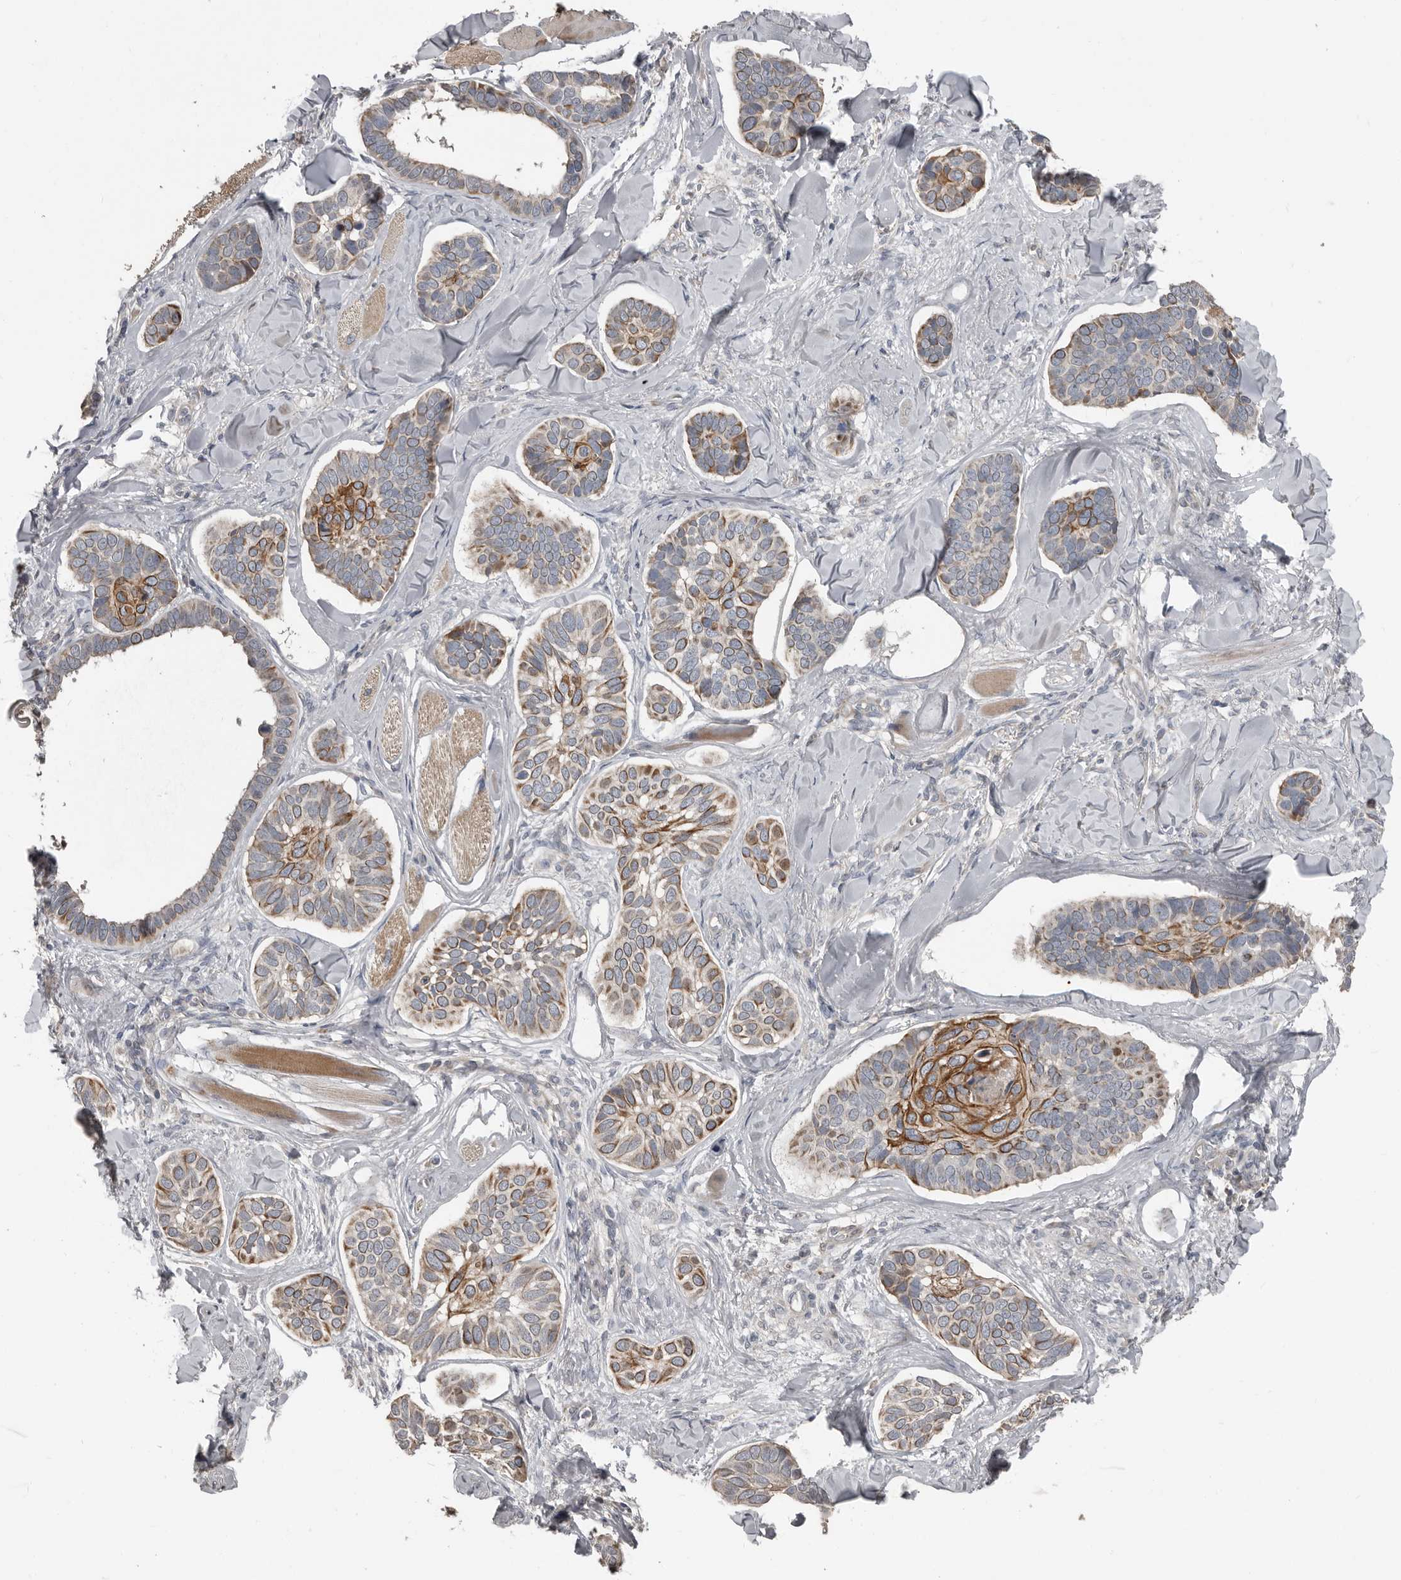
{"staining": {"intensity": "strong", "quantity": "25%-75%", "location": "cytoplasmic/membranous"}, "tissue": "skin cancer", "cell_type": "Tumor cells", "image_type": "cancer", "snomed": [{"axis": "morphology", "description": "Basal cell carcinoma"}, {"axis": "topography", "description": "Skin"}], "caption": "Skin basal cell carcinoma stained with IHC exhibits strong cytoplasmic/membranous staining in approximately 25%-75% of tumor cells. The protein of interest is stained brown, and the nuclei are stained in blue (DAB (3,3'-diaminobenzidine) IHC with brightfield microscopy, high magnification).", "gene": "KCNJ8", "patient": {"sex": "male", "age": 62}}